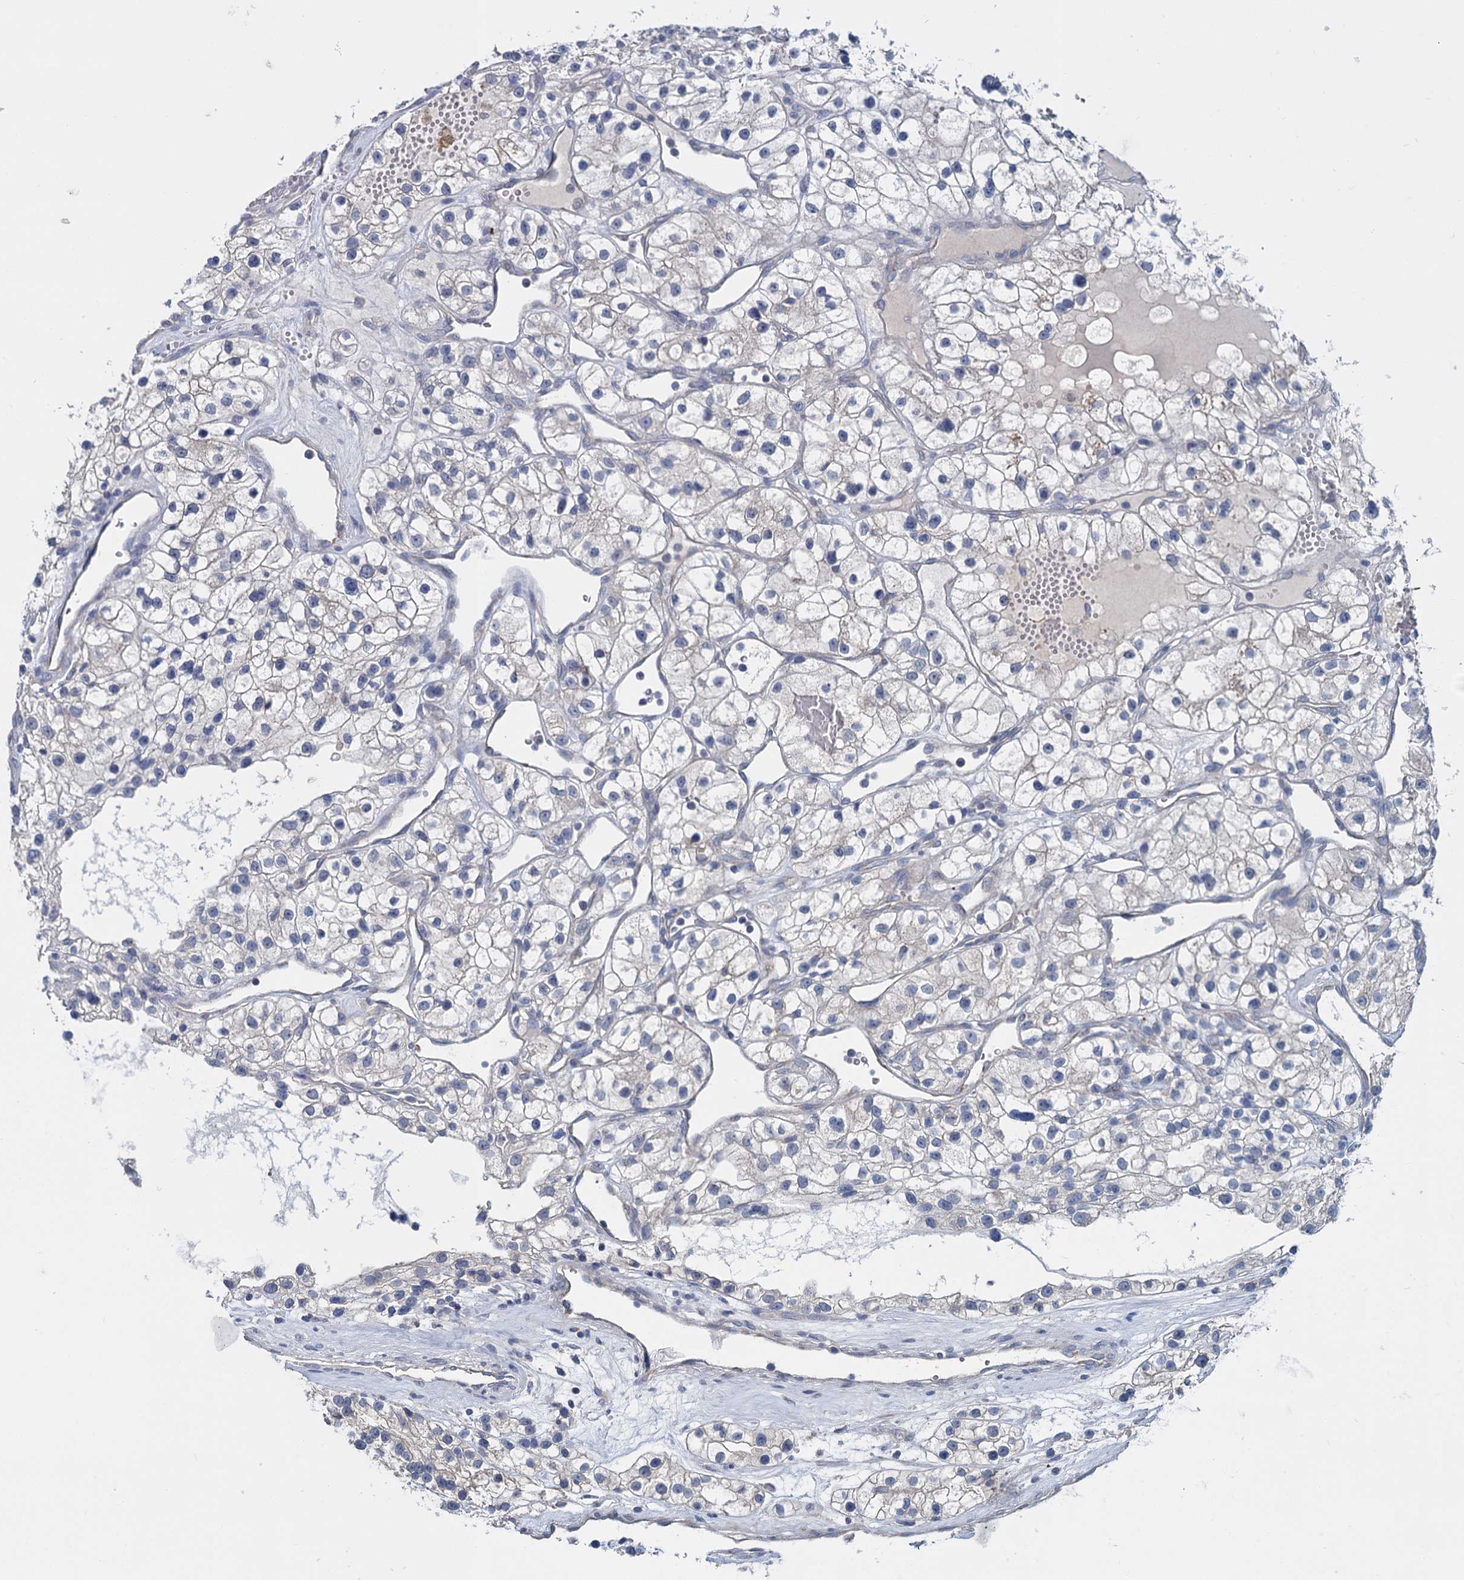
{"staining": {"intensity": "weak", "quantity": "<25%", "location": "cytoplasmic/membranous"}, "tissue": "renal cancer", "cell_type": "Tumor cells", "image_type": "cancer", "snomed": [{"axis": "morphology", "description": "Adenocarcinoma, NOS"}, {"axis": "topography", "description": "Kidney"}], "caption": "Immunohistochemical staining of human renal cancer (adenocarcinoma) exhibits no significant staining in tumor cells.", "gene": "GSTM2", "patient": {"sex": "female", "age": 57}}